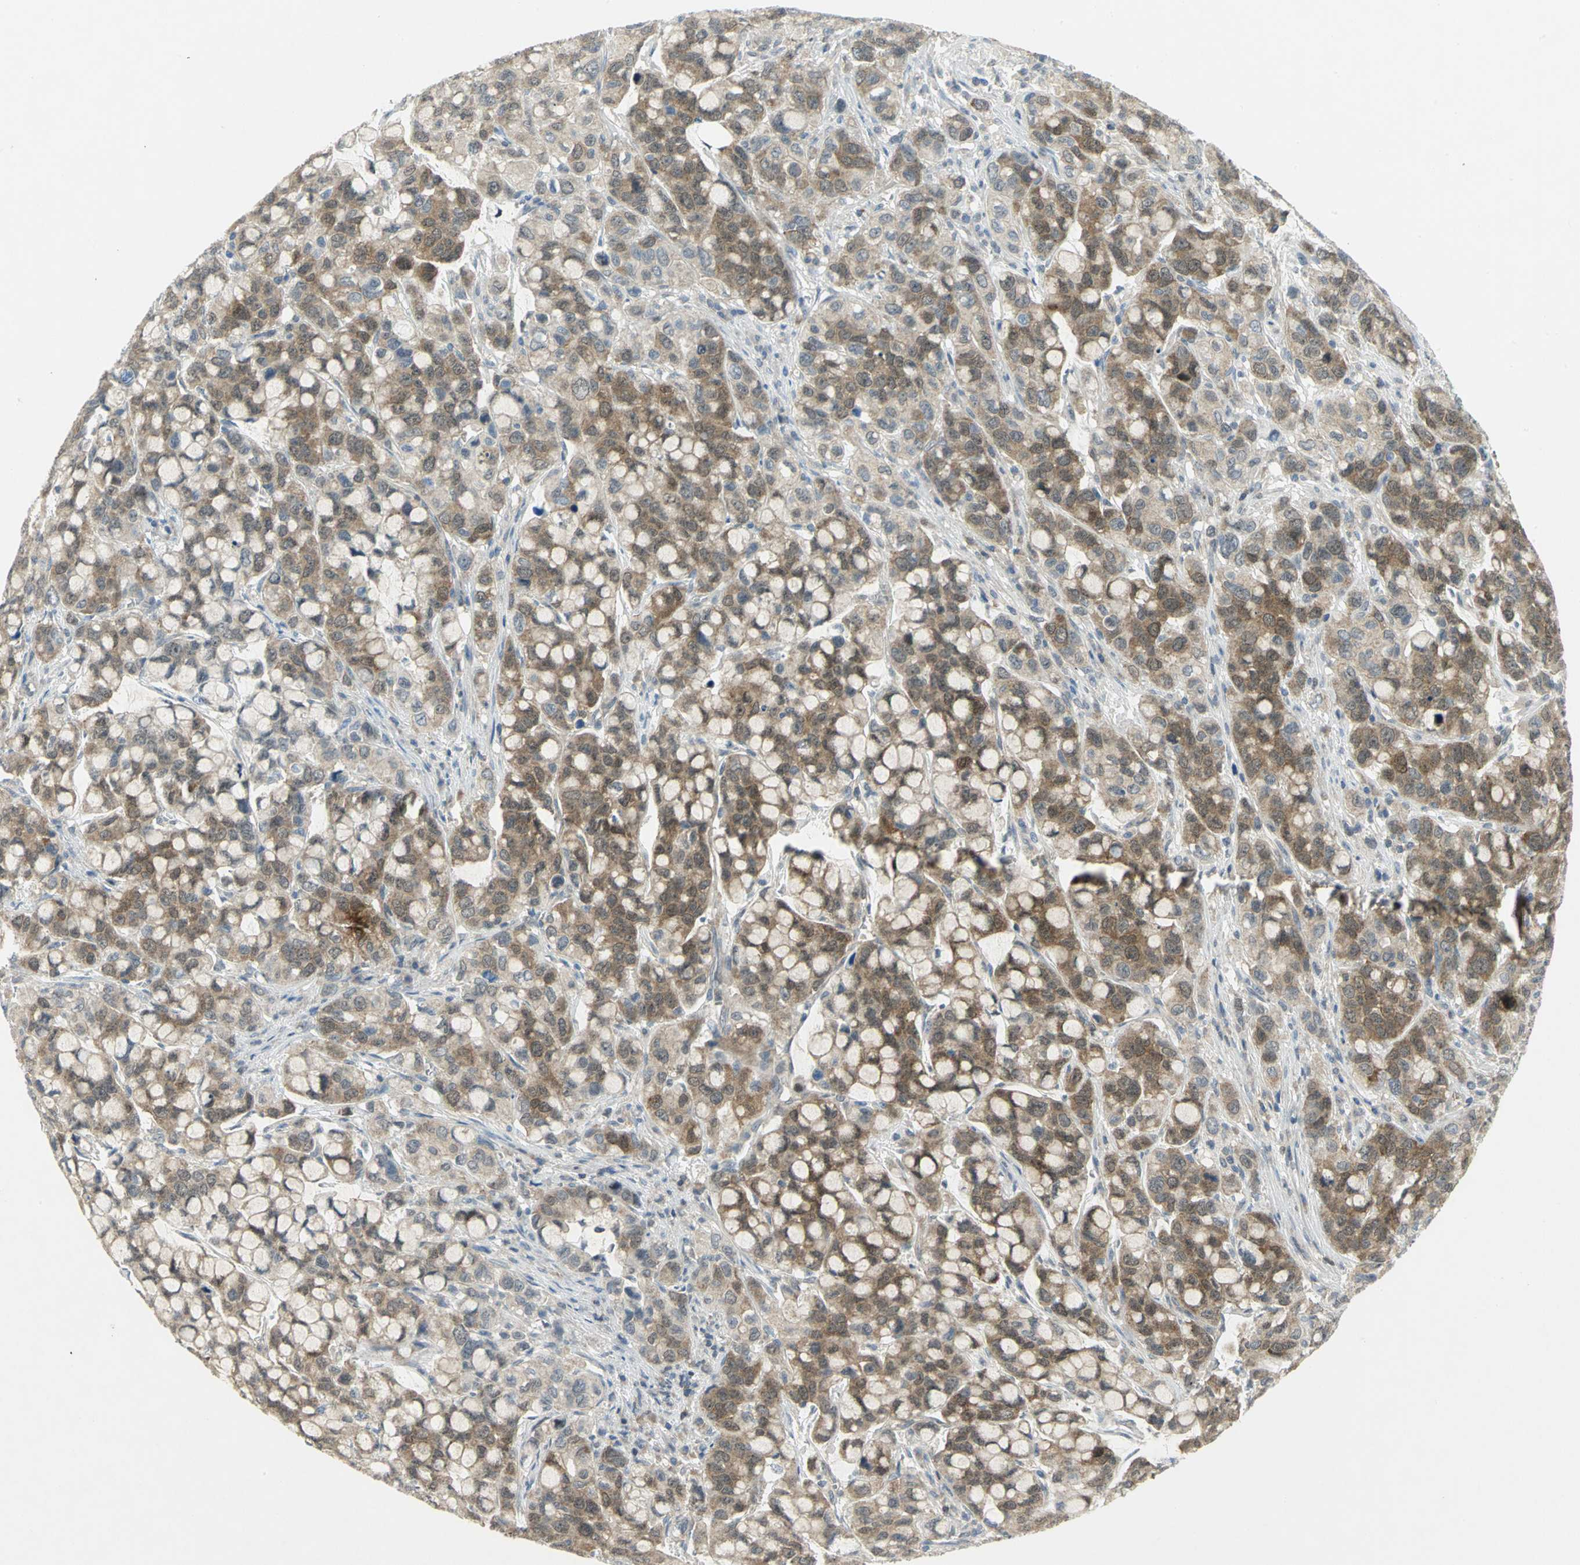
{"staining": {"intensity": "moderate", "quantity": ">75%", "location": "cytoplasmic/membranous"}, "tissue": "stomach cancer", "cell_type": "Tumor cells", "image_type": "cancer", "snomed": [{"axis": "morphology", "description": "Adenocarcinoma, NOS"}, {"axis": "topography", "description": "Stomach, lower"}], "caption": "Approximately >75% of tumor cells in human adenocarcinoma (stomach) demonstrate moderate cytoplasmic/membranous protein expression as visualized by brown immunohistochemical staining.", "gene": "PPIA", "patient": {"sex": "male", "age": 84}}